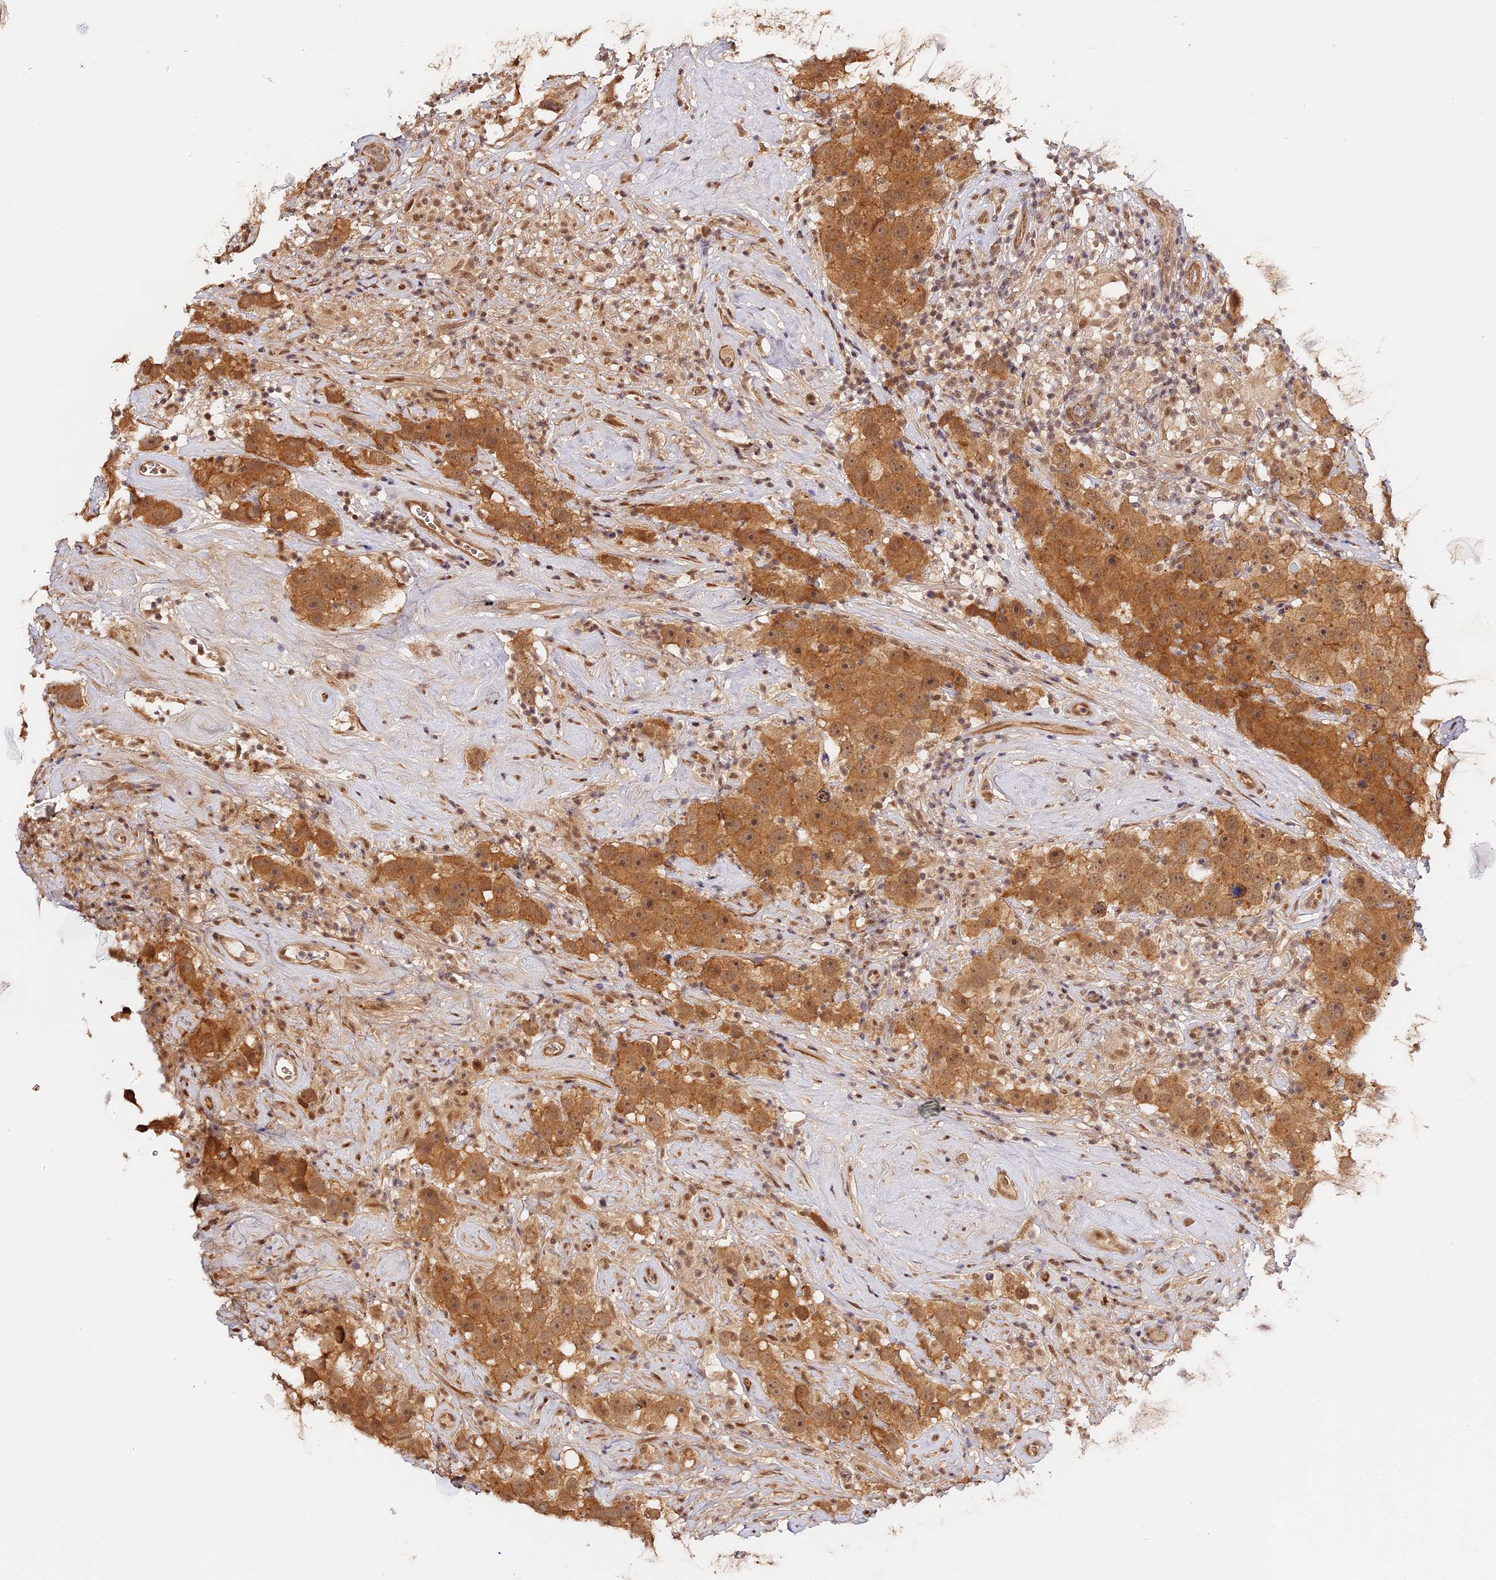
{"staining": {"intensity": "moderate", "quantity": ">75%", "location": "cytoplasmic/membranous"}, "tissue": "testis cancer", "cell_type": "Tumor cells", "image_type": "cancer", "snomed": [{"axis": "morphology", "description": "Seminoma, NOS"}, {"axis": "topography", "description": "Testis"}], "caption": "The photomicrograph reveals staining of seminoma (testis), revealing moderate cytoplasmic/membranous protein positivity (brown color) within tumor cells.", "gene": "IMPACT", "patient": {"sex": "male", "age": 49}}